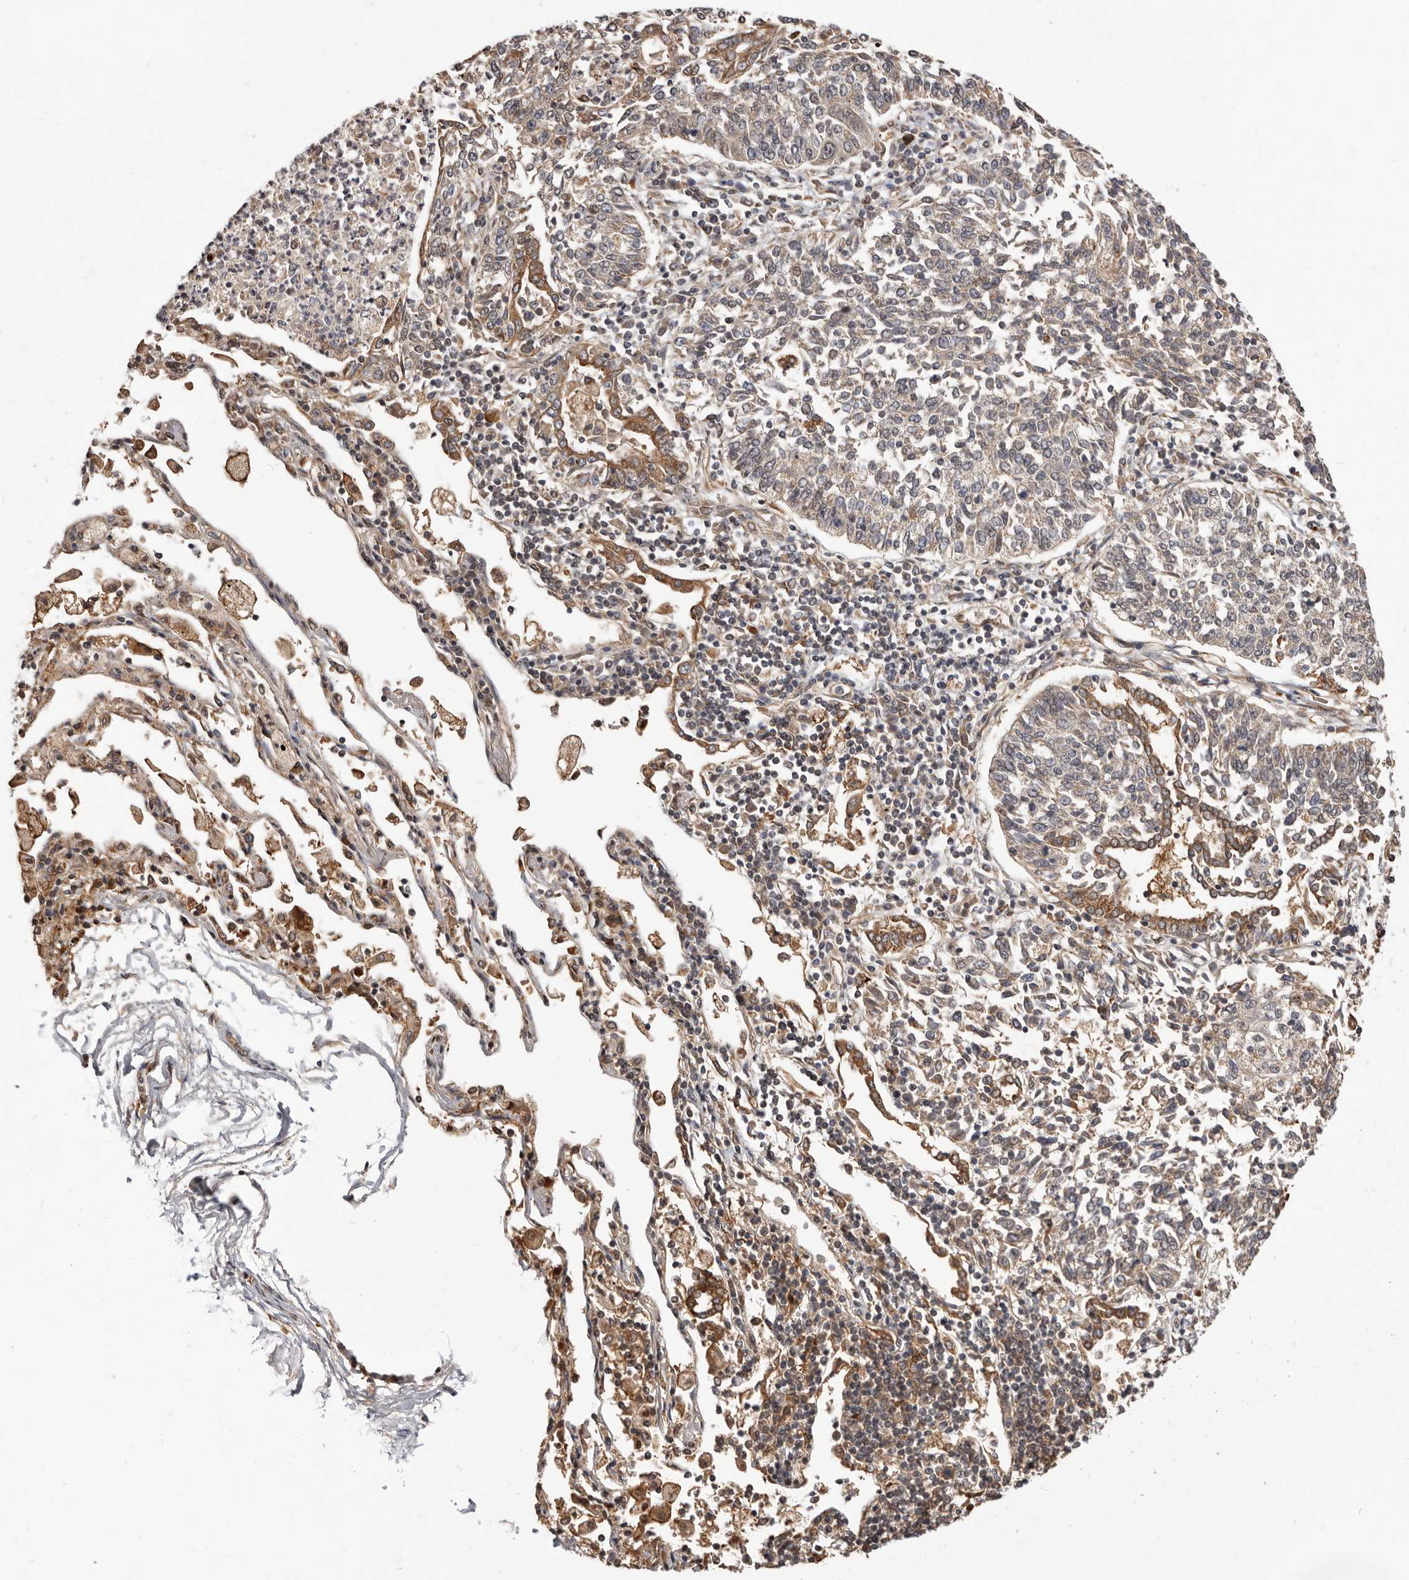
{"staining": {"intensity": "weak", "quantity": "25%-75%", "location": "cytoplasmic/membranous,nuclear"}, "tissue": "lung cancer", "cell_type": "Tumor cells", "image_type": "cancer", "snomed": [{"axis": "morphology", "description": "Normal tissue, NOS"}, {"axis": "morphology", "description": "Squamous cell carcinoma, NOS"}, {"axis": "topography", "description": "Cartilage tissue"}, {"axis": "topography", "description": "Lung"}, {"axis": "topography", "description": "Peripheral nerve tissue"}], "caption": "Immunohistochemical staining of human lung squamous cell carcinoma shows low levels of weak cytoplasmic/membranous and nuclear protein expression in about 25%-75% of tumor cells.", "gene": "NCOA3", "patient": {"sex": "female", "age": 49}}